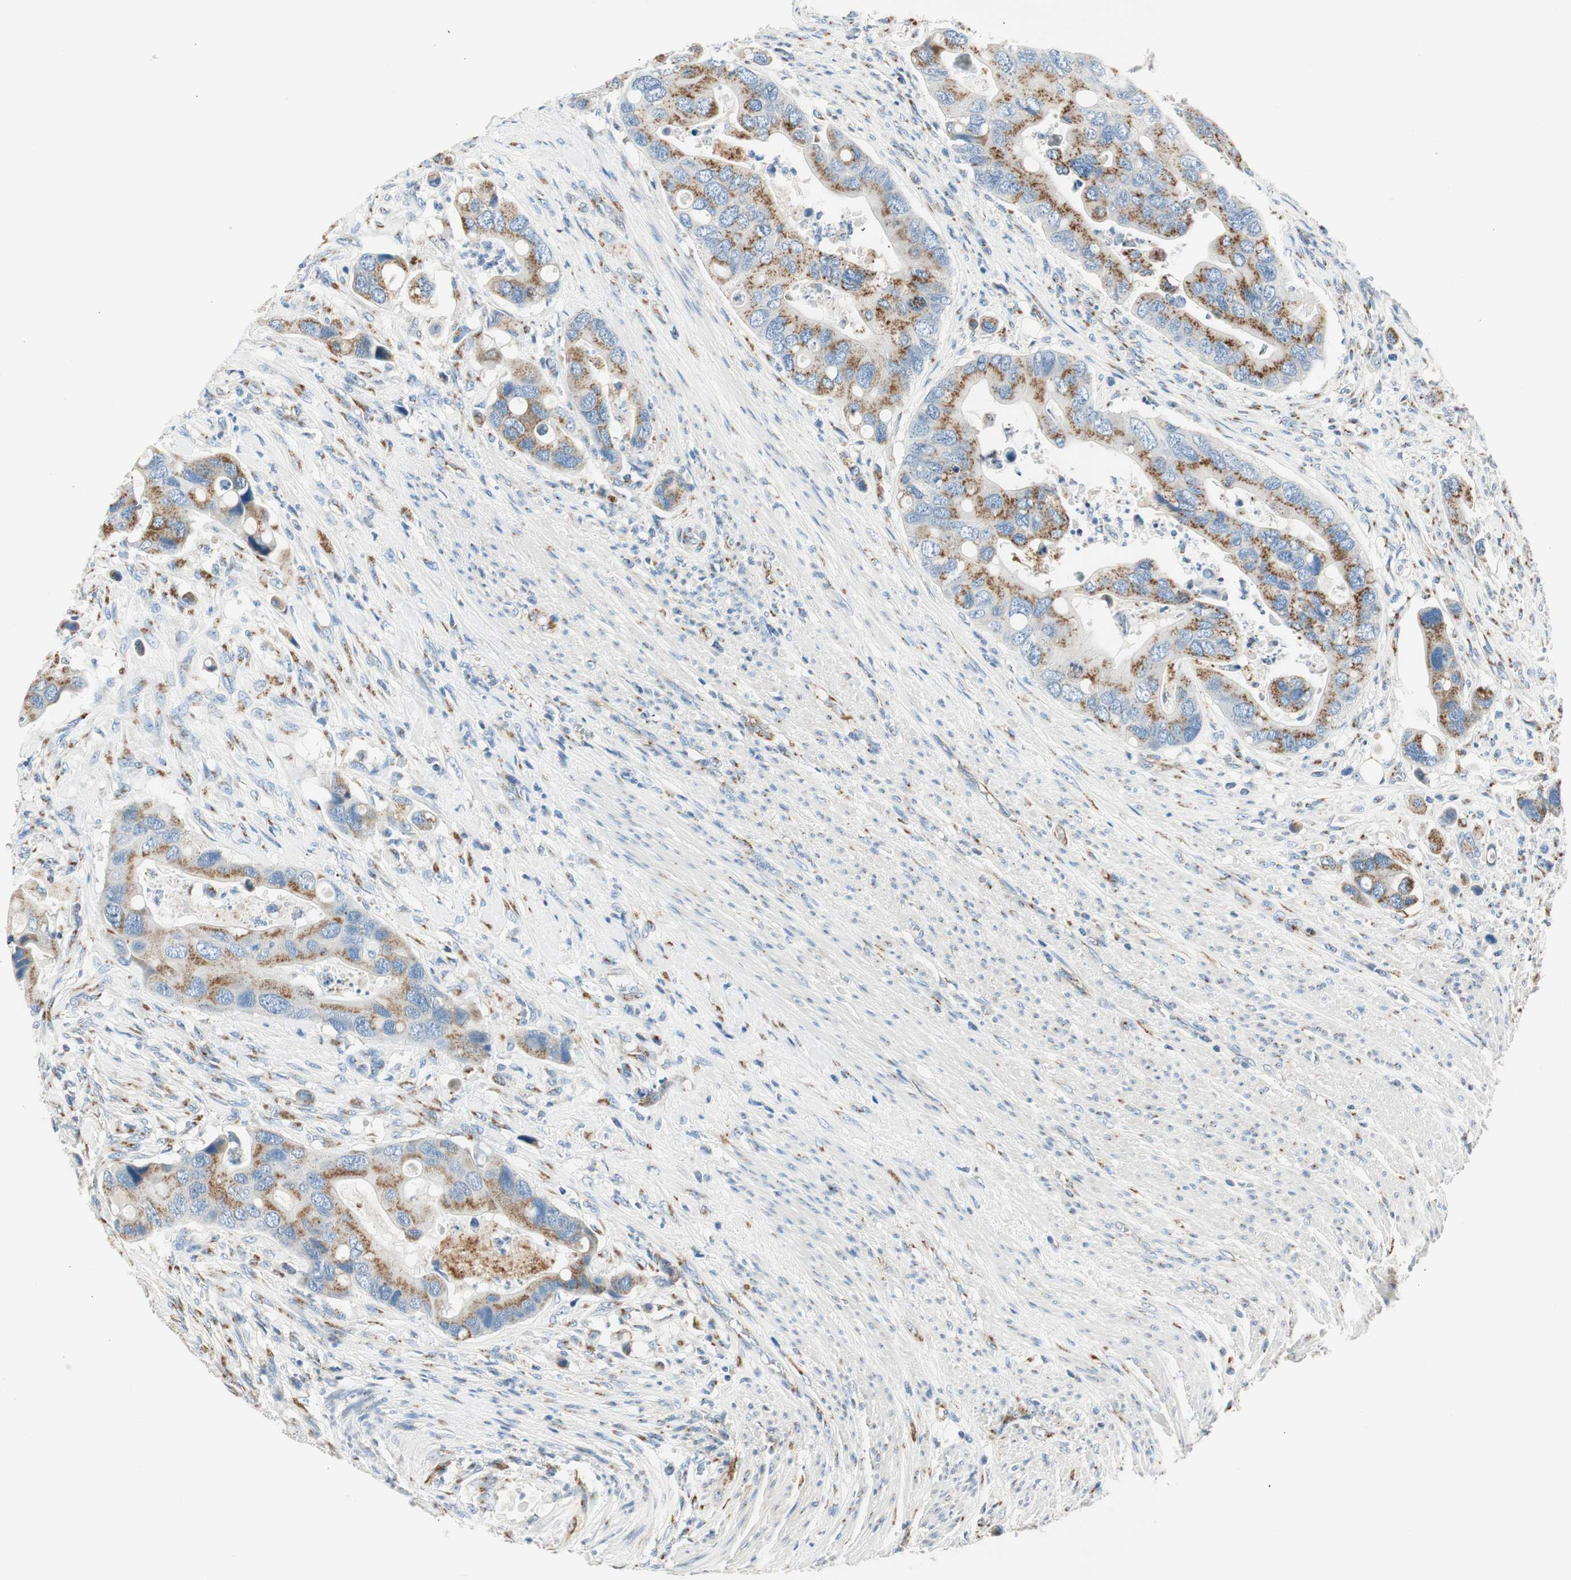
{"staining": {"intensity": "moderate", "quantity": ">75%", "location": "cytoplasmic/membranous"}, "tissue": "colorectal cancer", "cell_type": "Tumor cells", "image_type": "cancer", "snomed": [{"axis": "morphology", "description": "Adenocarcinoma, NOS"}, {"axis": "topography", "description": "Rectum"}], "caption": "Immunohistochemistry histopathology image of human colorectal cancer (adenocarcinoma) stained for a protein (brown), which demonstrates medium levels of moderate cytoplasmic/membranous positivity in approximately >75% of tumor cells.", "gene": "TMF1", "patient": {"sex": "female", "age": 57}}